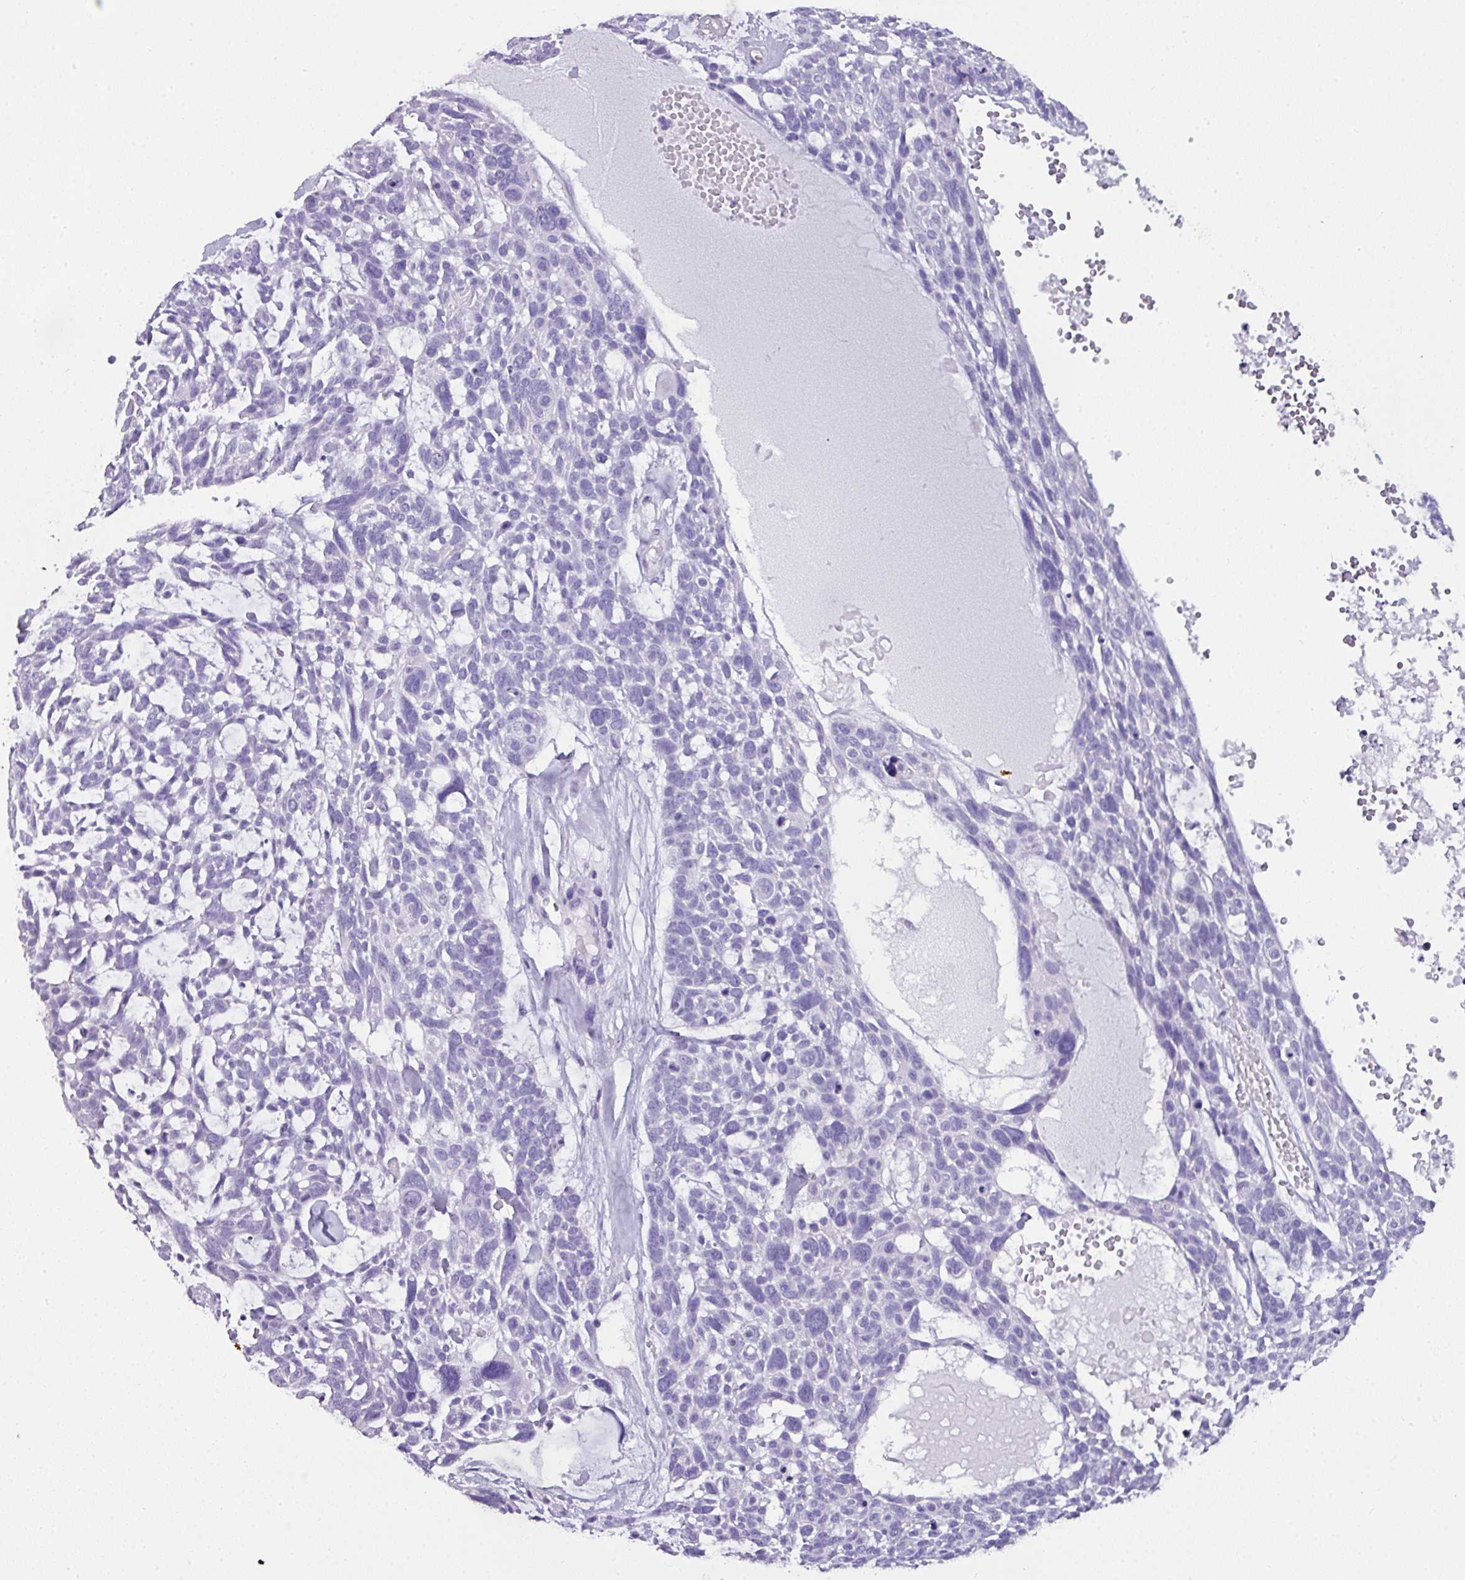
{"staining": {"intensity": "negative", "quantity": "none", "location": "none"}, "tissue": "skin cancer", "cell_type": "Tumor cells", "image_type": "cancer", "snomed": [{"axis": "morphology", "description": "Basal cell carcinoma"}, {"axis": "topography", "description": "Skin"}], "caption": "Immunohistochemistry micrograph of basal cell carcinoma (skin) stained for a protein (brown), which demonstrates no staining in tumor cells.", "gene": "NAPSA", "patient": {"sex": "male", "age": 88}}